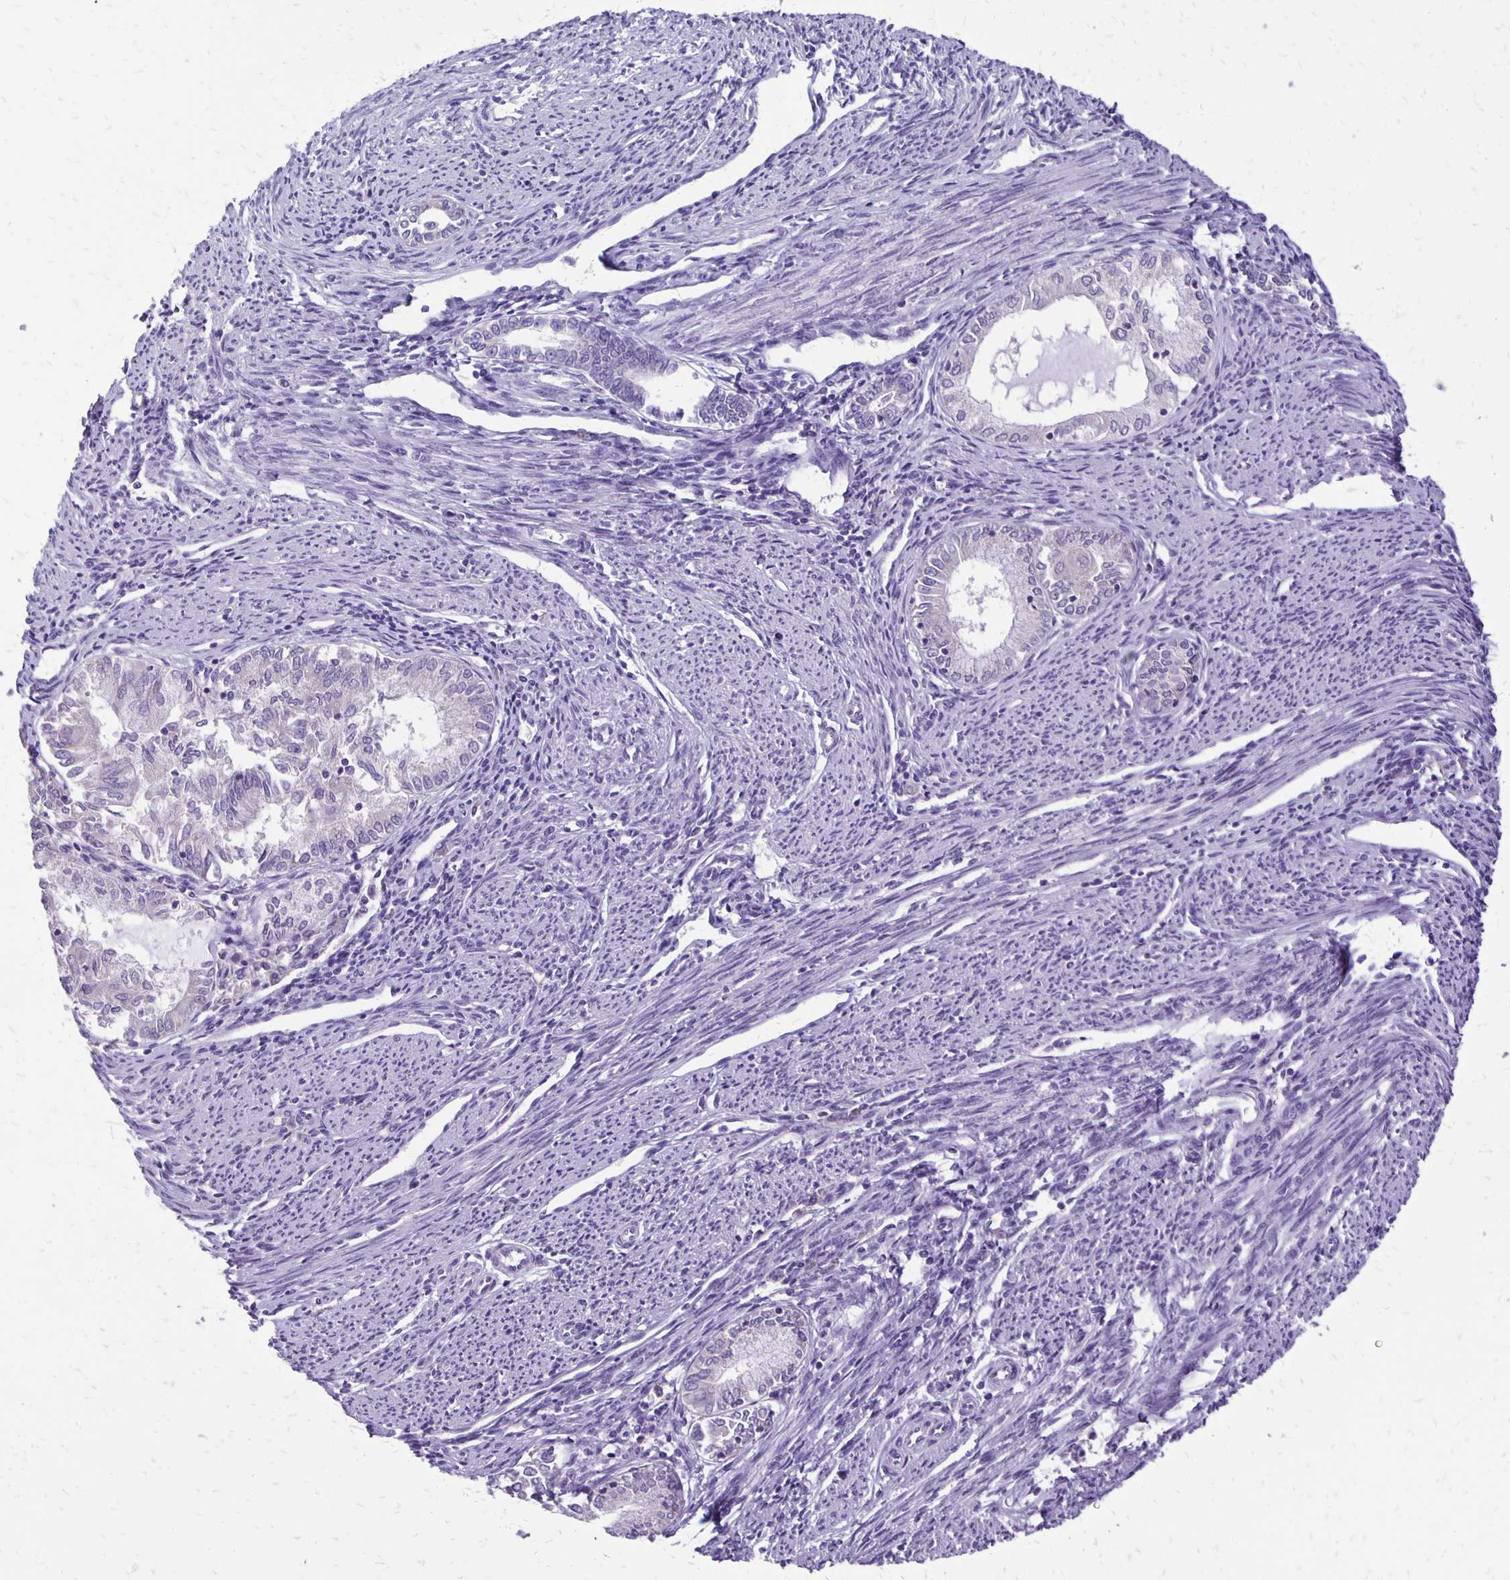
{"staining": {"intensity": "negative", "quantity": "none", "location": "none"}, "tissue": "endometrial cancer", "cell_type": "Tumor cells", "image_type": "cancer", "snomed": [{"axis": "morphology", "description": "Adenocarcinoma, NOS"}, {"axis": "topography", "description": "Endometrium"}], "caption": "The photomicrograph shows no significant staining in tumor cells of endometrial cancer.", "gene": "ANKRD45", "patient": {"sex": "female", "age": 79}}